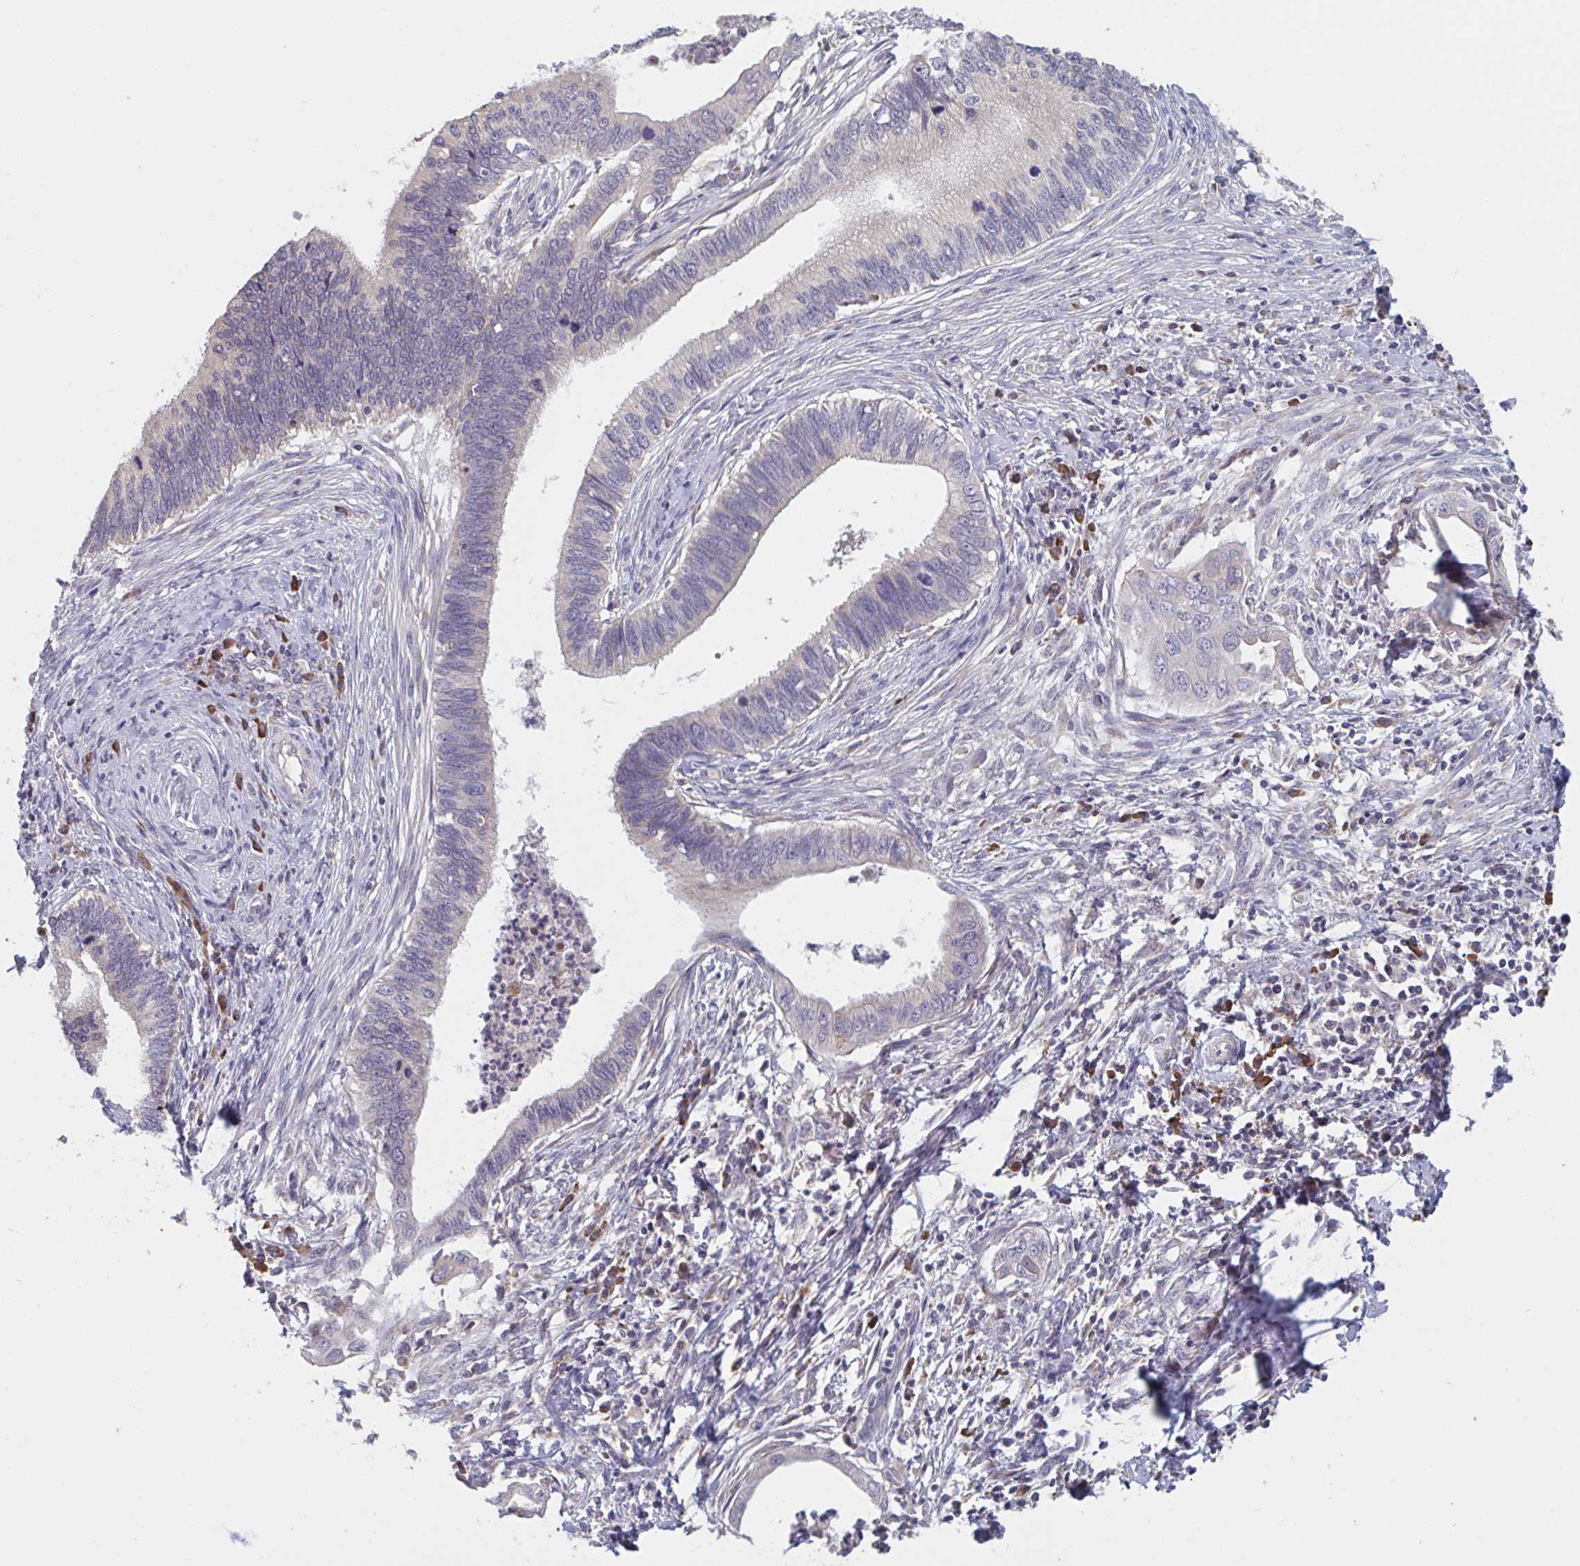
{"staining": {"intensity": "negative", "quantity": "none", "location": "none"}, "tissue": "cervical cancer", "cell_type": "Tumor cells", "image_type": "cancer", "snomed": [{"axis": "morphology", "description": "Adenocarcinoma, NOS"}, {"axis": "topography", "description": "Cervix"}], "caption": "High power microscopy photomicrograph of an IHC histopathology image of adenocarcinoma (cervical), revealing no significant expression in tumor cells.", "gene": "CD1E", "patient": {"sex": "female", "age": 42}}